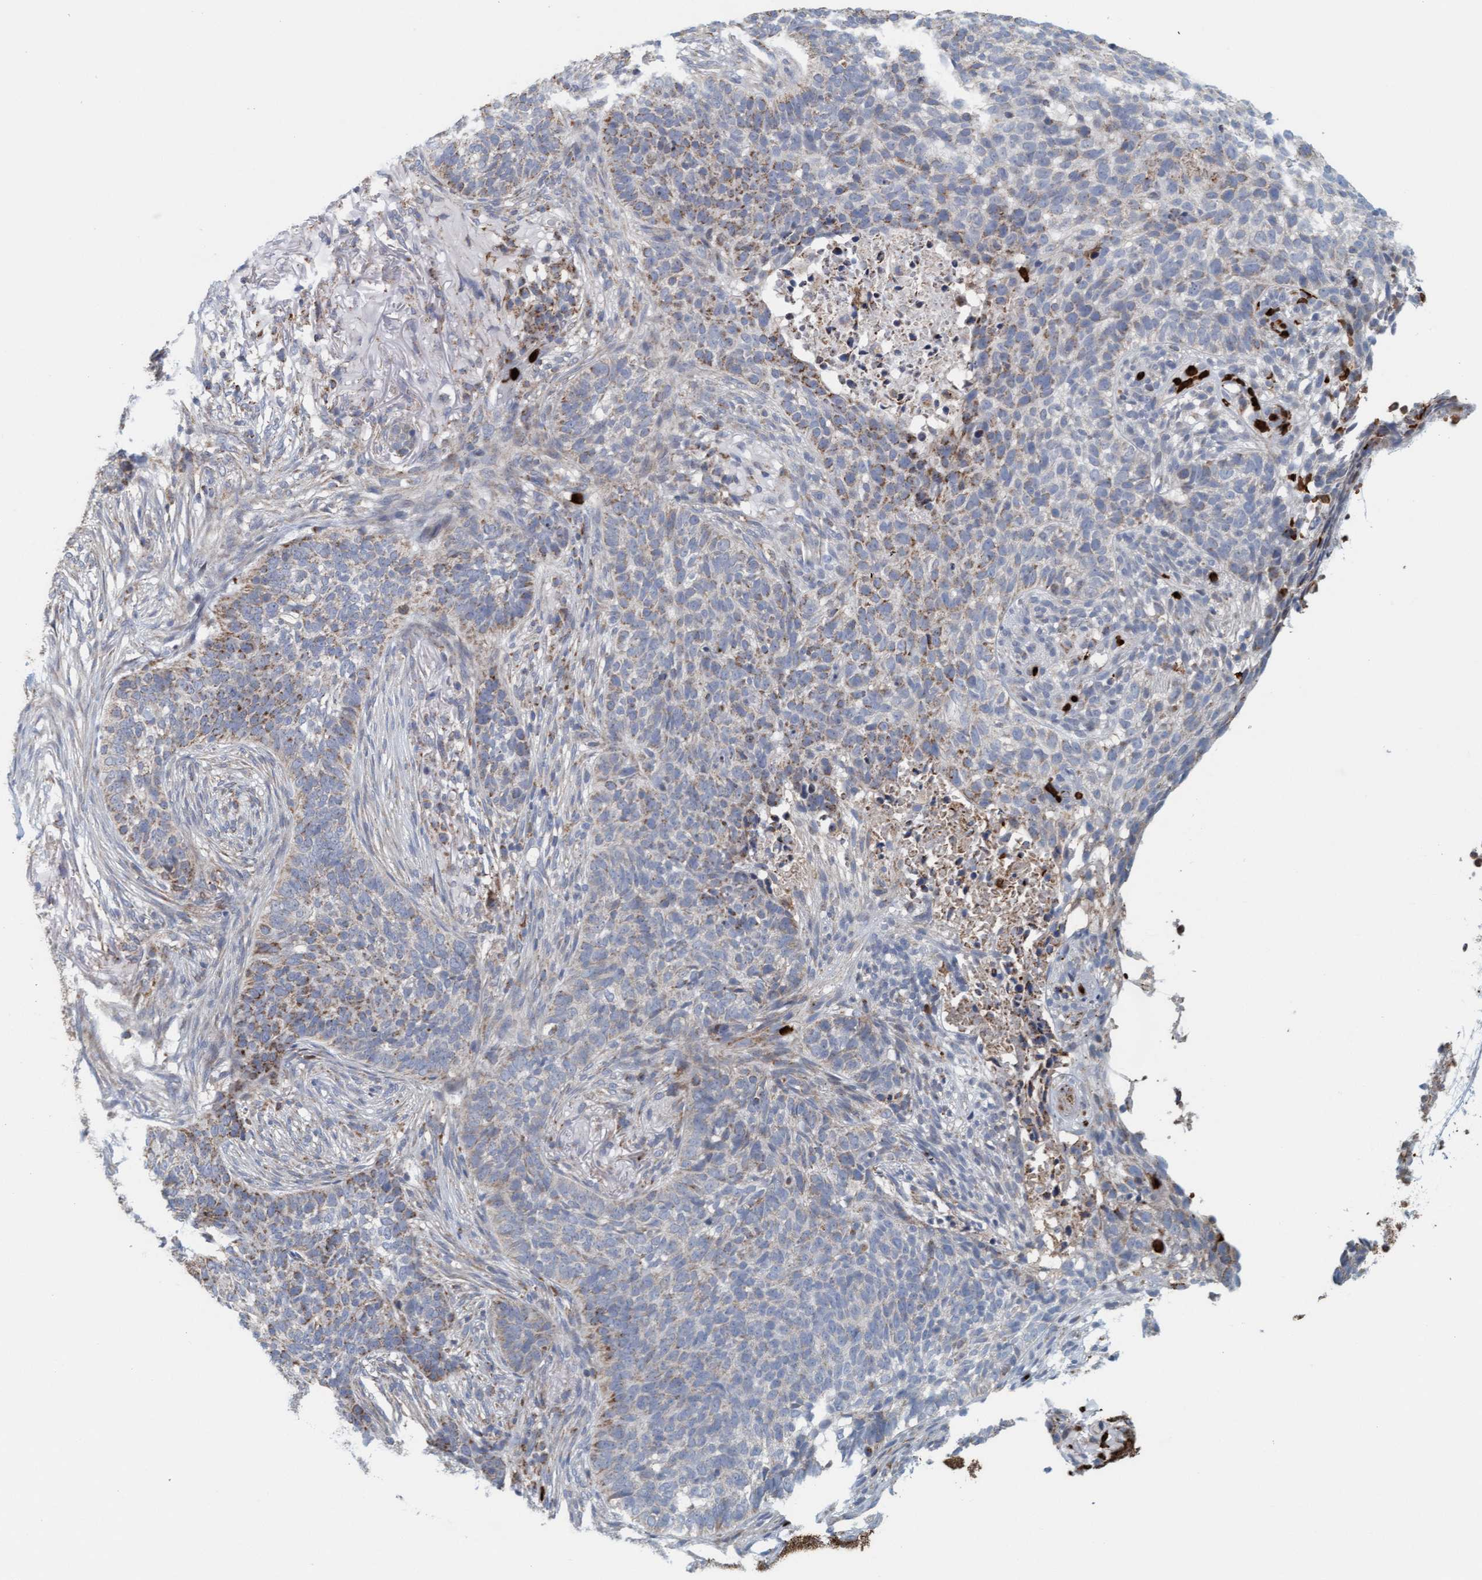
{"staining": {"intensity": "weak", "quantity": "25%-75%", "location": "cytoplasmic/membranous"}, "tissue": "skin cancer", "cell_type": "Tumor cells", "image_type": "cancer", "snomed": [{"axis": "morphology", "description": "Basal cell carcinoma"}, {"axis": "topography", "description": "Skin"}], "caption": "Immunohistochemical staining of human basal cell carcinoma (skin) demonstrates weak cytoplasmic/membranous protein staining in about 25%-75% of tumor cells.", "gene": "B9D1", "patient": {"sex": "male", "age": 85}}